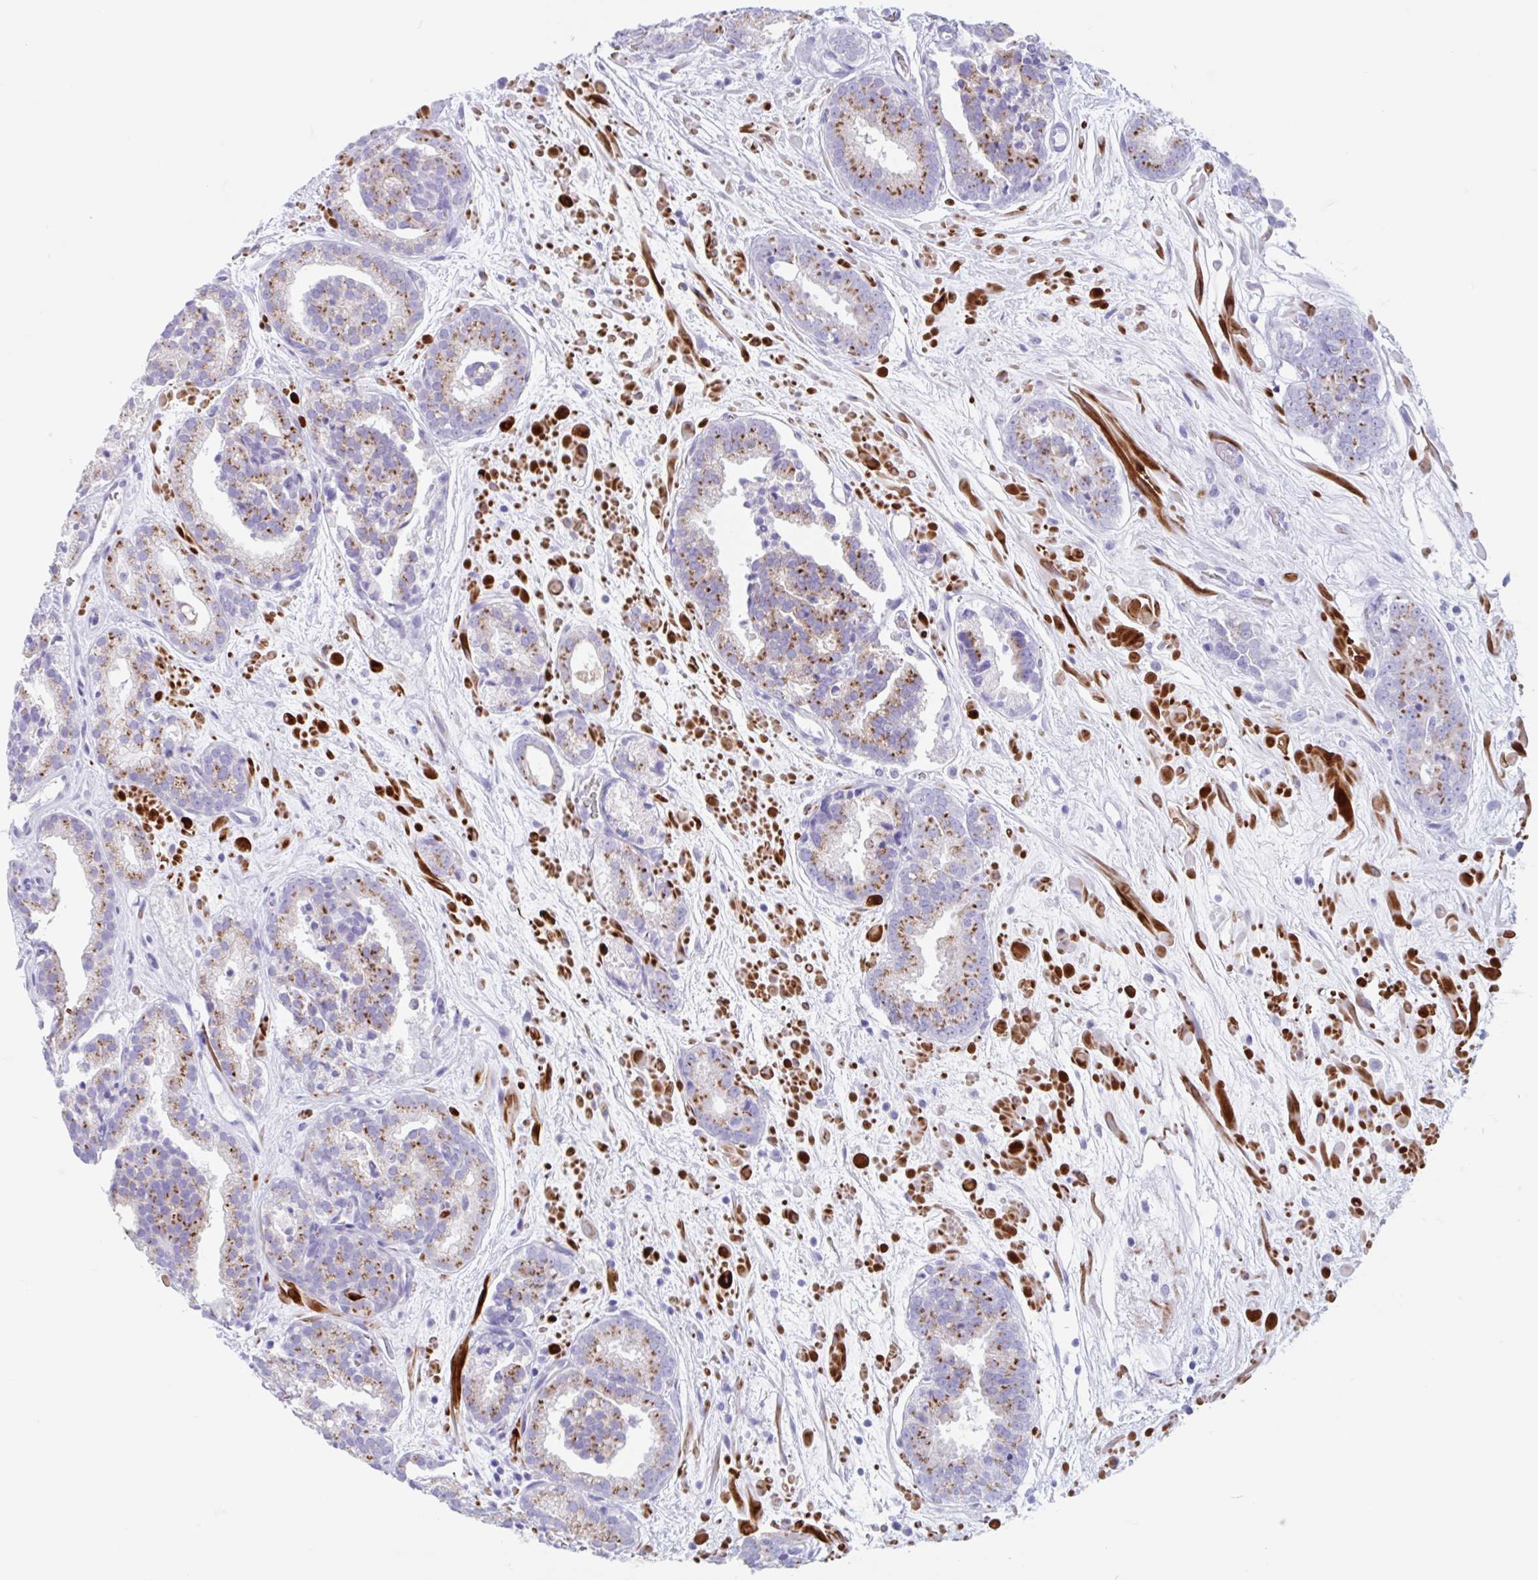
{"staining": {"intensity": "moderate", "quantity": ">75%", "location": "cytoplasmic/membranous"}, "tissue": "prostate cancer", "cell_type": "Tumor cells", "image_type": "cancer", "snomed": [{"axis": "morphology", "description": "Adenocarcinoma, High grade"}, {"axis": "topography", "description": "Prostate"}], "caption": "Immunohistochemistry (IHC) photomicrograph of human prostate high-grade adenocarcinoma stained for a protein (brown), which reveals medium levels of moderate cytoplasmic/membranous staining in about >75% of tumor cells.", "gene": "CPTP", "patient": {"sex": "male", "age": 66}}